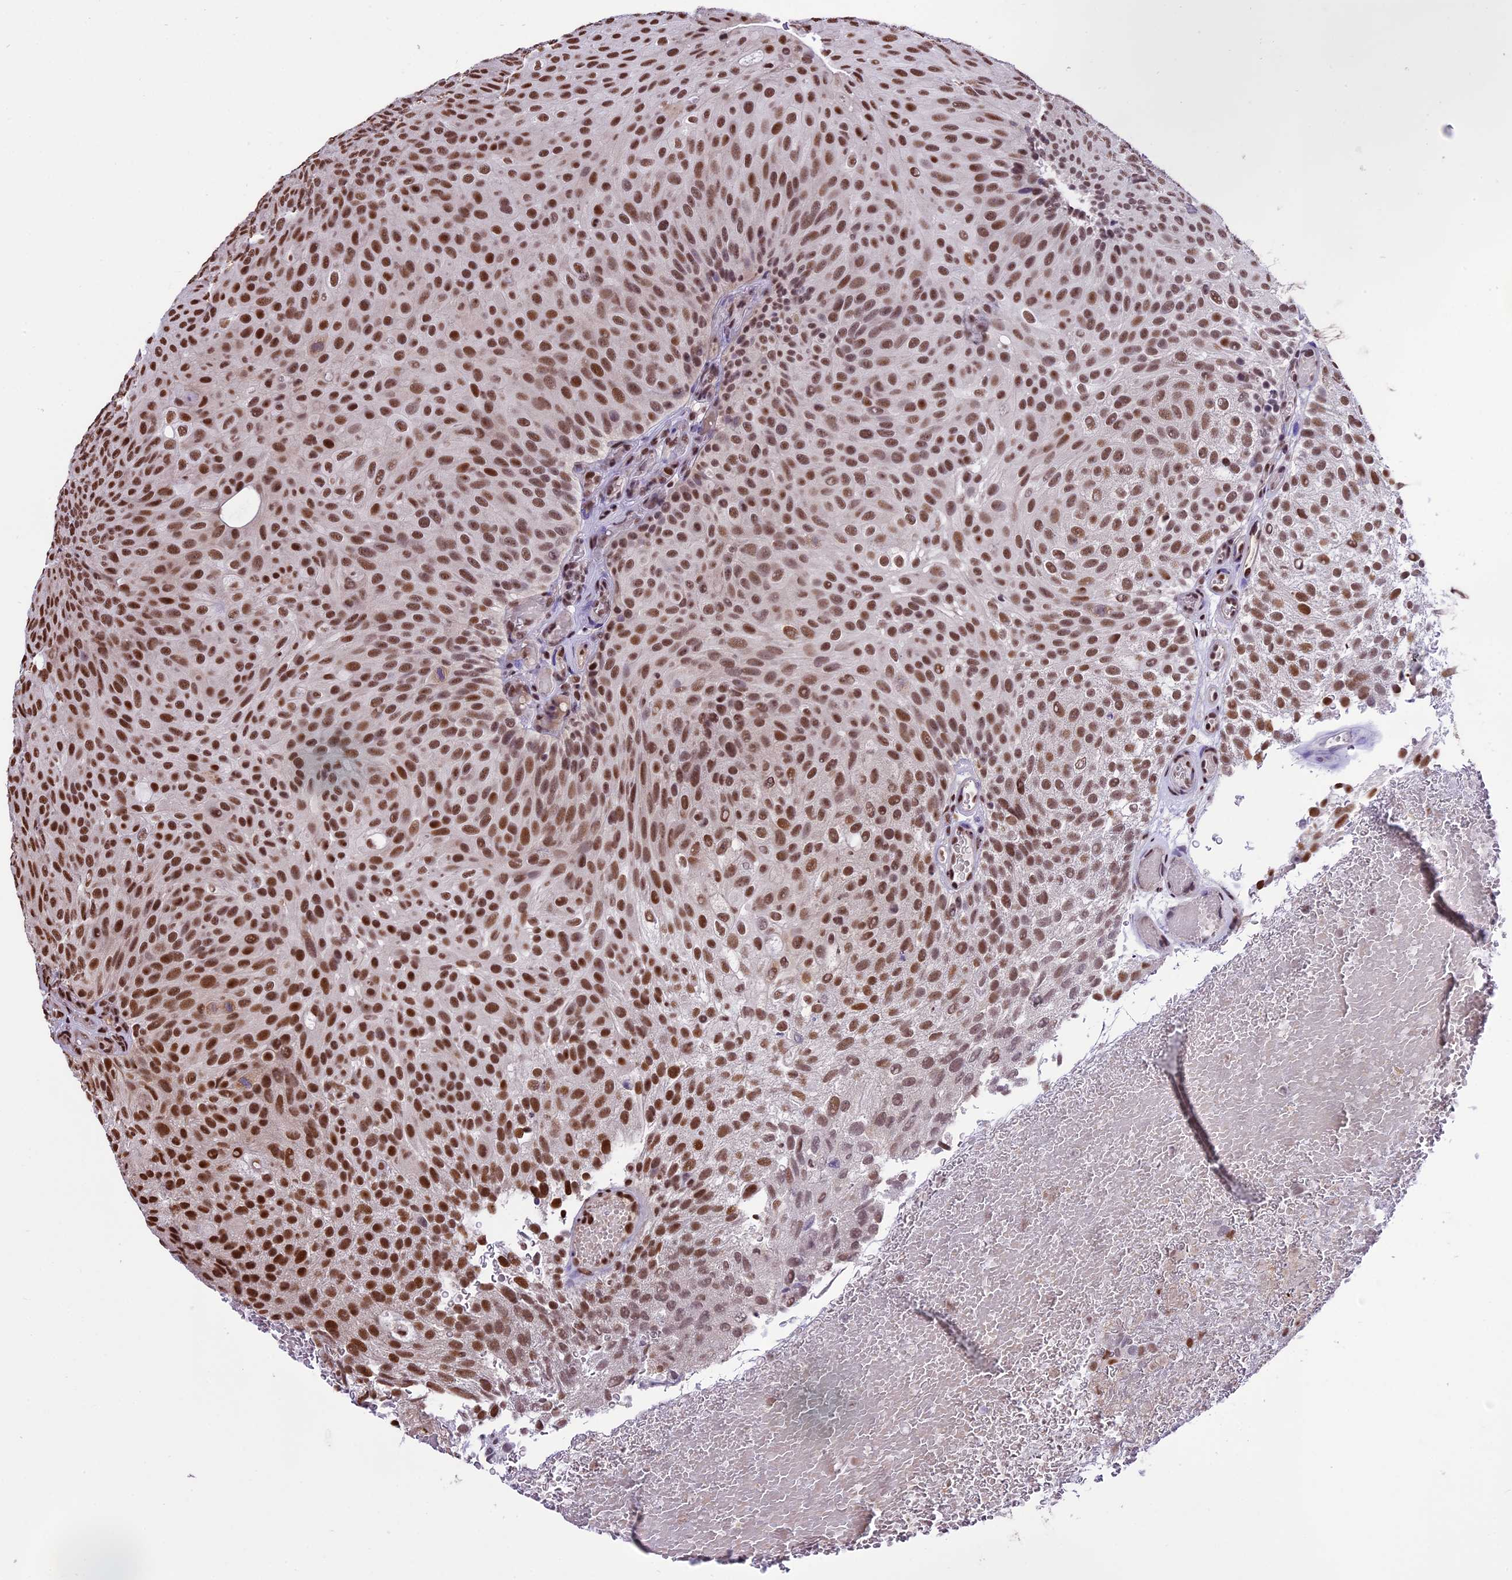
{"staining": {"intensity": "strong", "quantity": ">75%", "location": "nuclear"}, "tissue": "urothelial cancer", "cell_type": "Tumor cells", "image_type": "cancer", "snomed": [{"axis": "morphology", "description": "Urothelial carcinoma, Low grade"}, {"axis": "topography", "description": "Urinary bladder"}], "caption": "Immunohistochemistry histopathology image of urothelial cancer stained for a protein (brown), which exhibits high levels of strong nuclear expression in approximately >75% of tumor cells.", "gene": "POLR3E", "patient": {"sex": "male", "age": 78}}